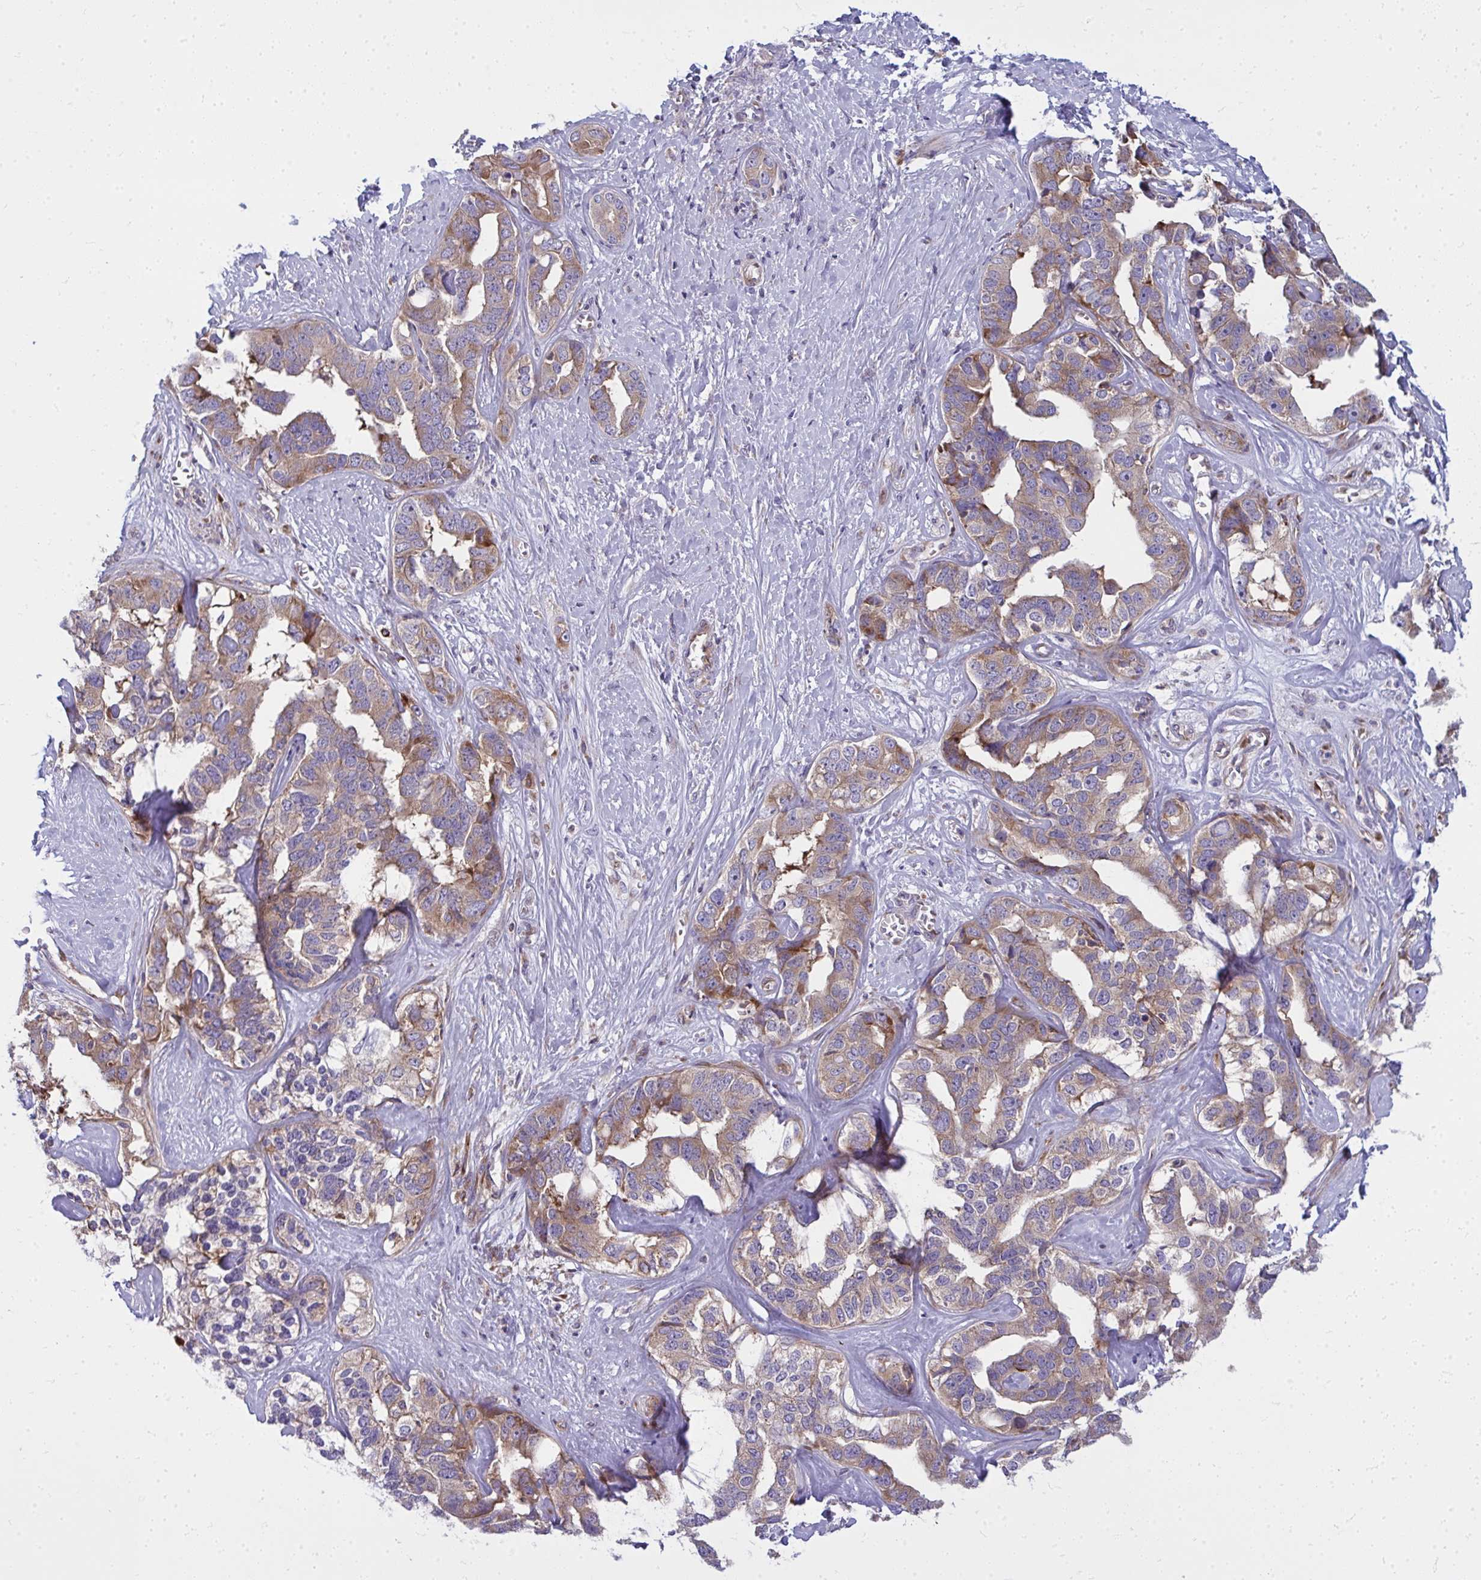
{"staining": {"intensity": "moderate", "quantity": ">75%", "location": "cytoplasmic/membranous"}, "tissue": "liver cancer", "cell_type": "Tumor cells", "image_type": "cancer", "snomed": [{"axis": "morphology", "description": "Cholangiocarcinoma"}, {"axis": "topography", "description": "Liver"}], "caption": "About >75% of tumor cells in liver cancer show moderate cytoplasmic/membranous protein expression as visualized by brown immunohistochemical staining.", "gene": "GFPT2", "patient": {"sex": "male", "age": 59}}